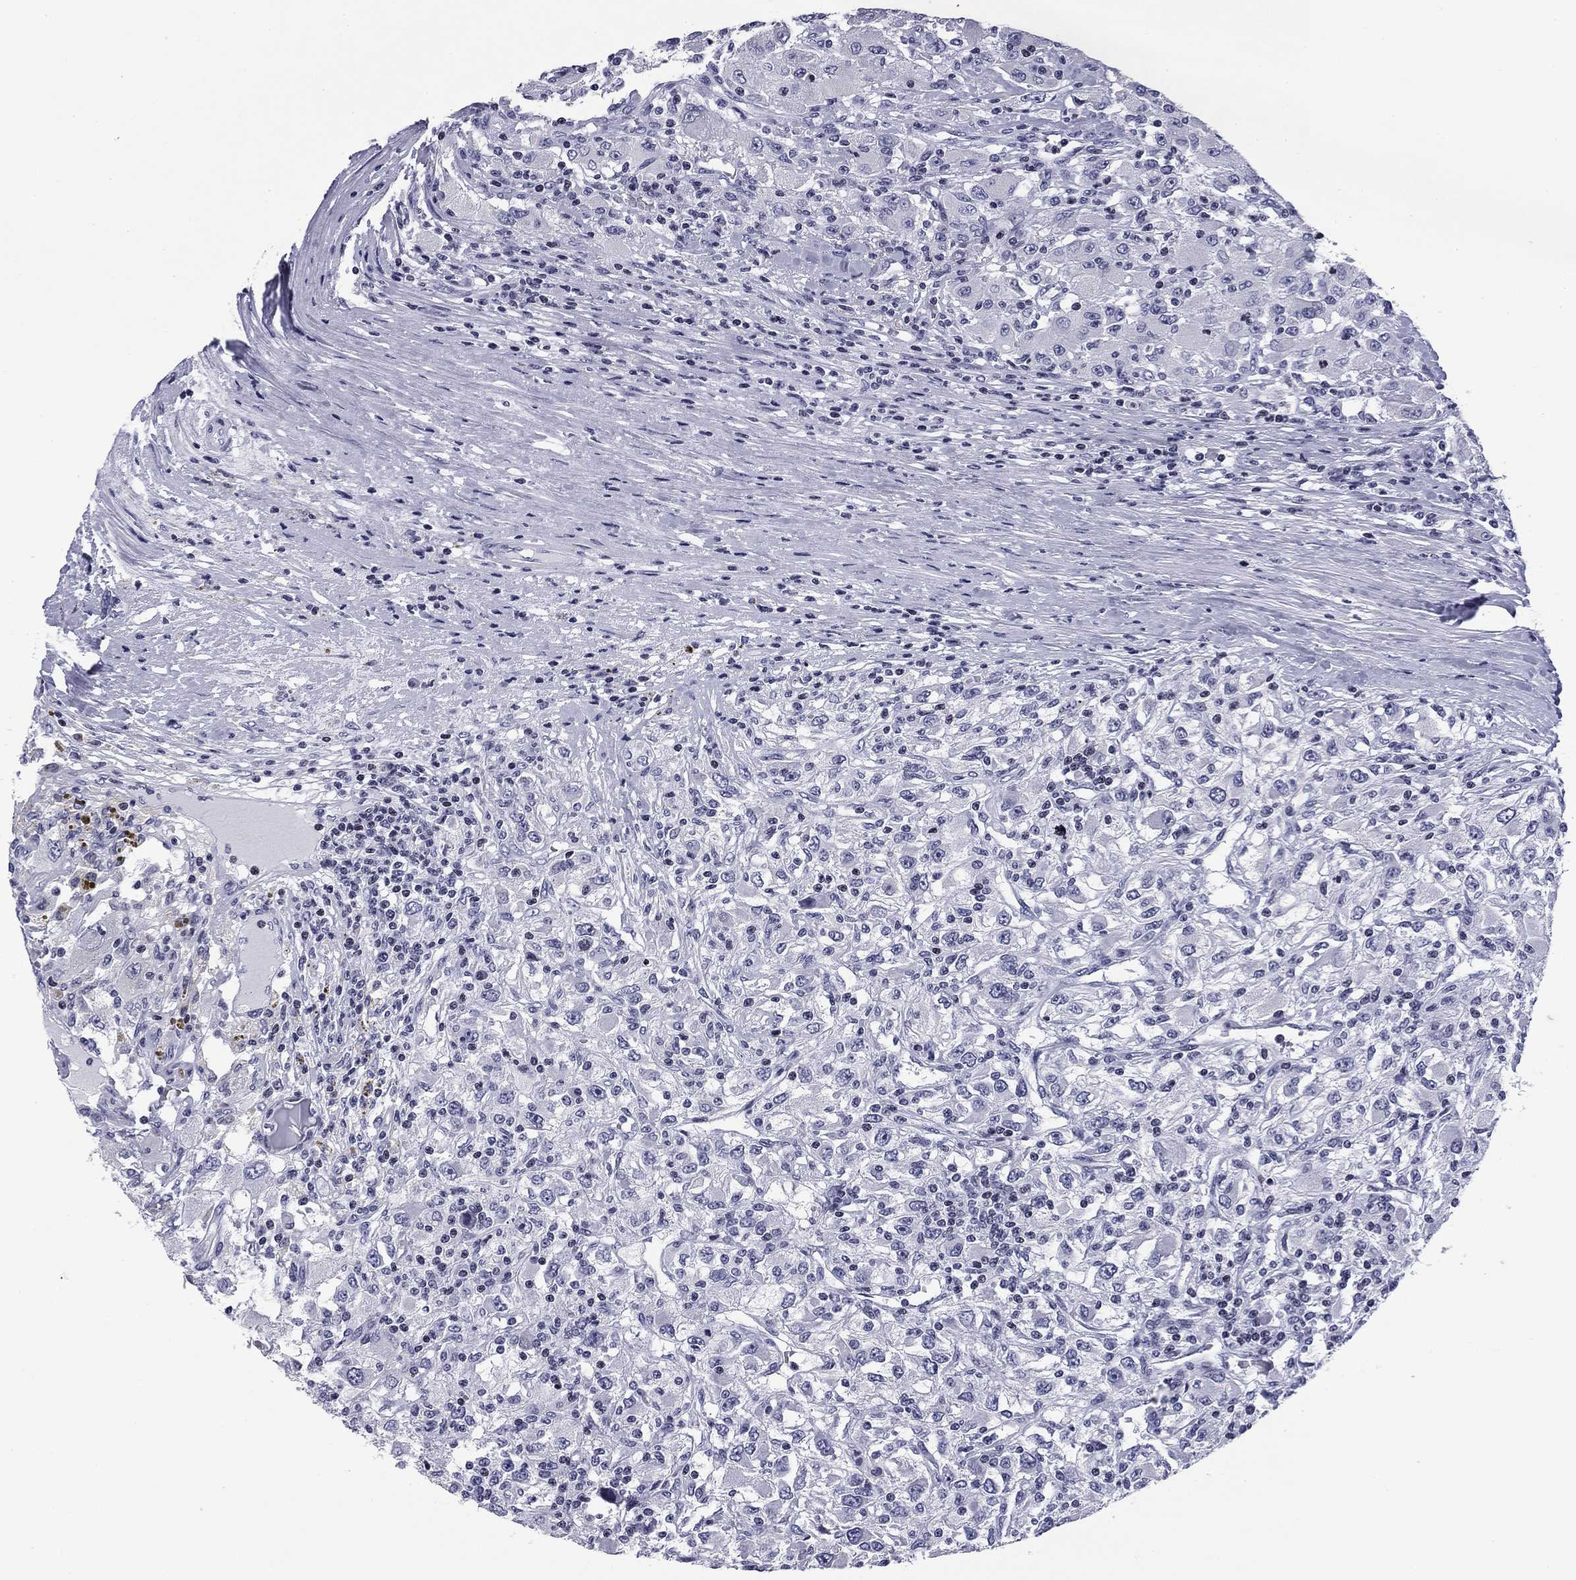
{"staining": {"intensity": "negative", "quantity": "none", "location": "none"}, "tissue": "renal cancer", "cell_type": "Tumor cells", "image_type": "cancer", "snomed": [{"axis": "morphology", "description": "Adenocarcinoma, NOS"}, {"axis": "topography", "description": "Kidney"}], "caption": "The micrograph shows no significant staining in tumor cells of adenocarcinoma (renal).", "gene": "CCDC144A", "patient": {"sex": "female", "age": 67}}